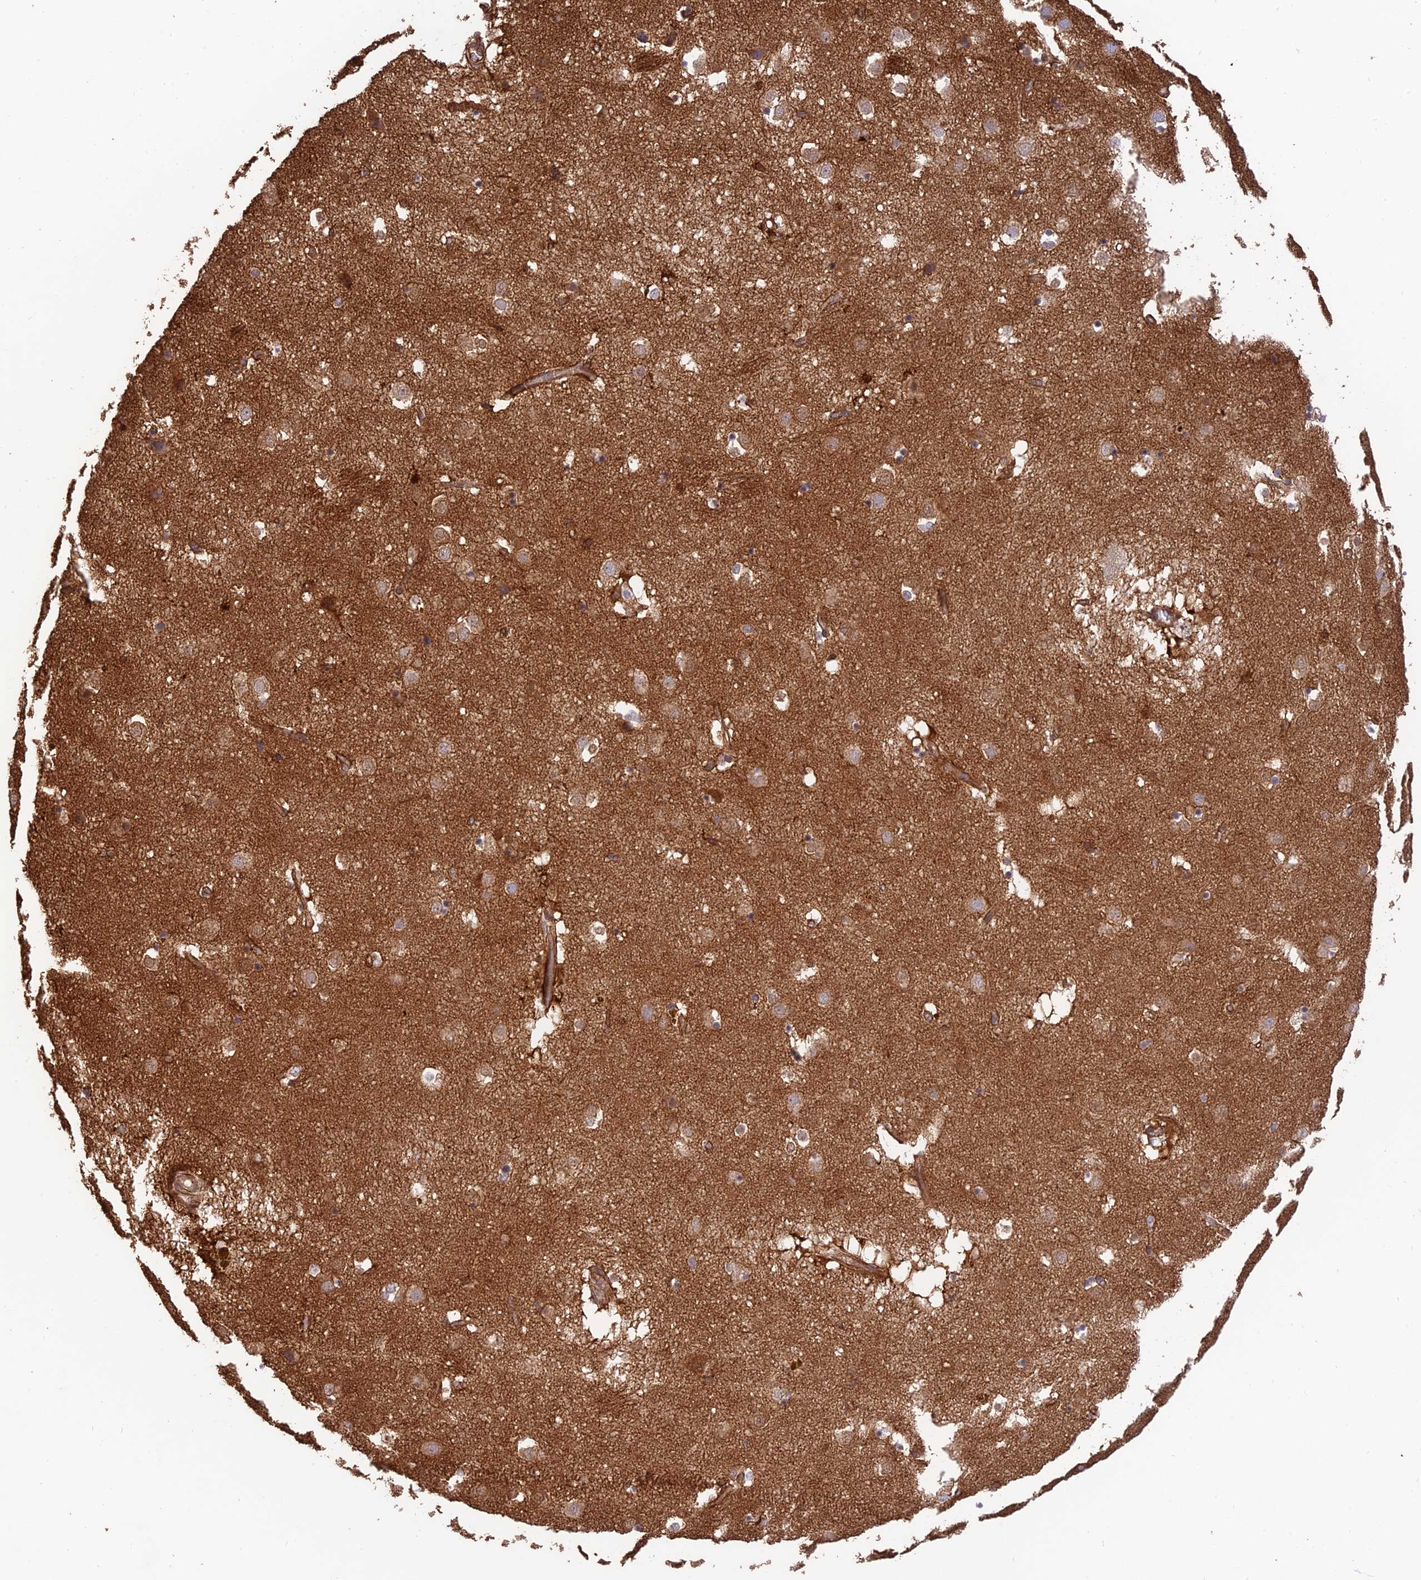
{"staining": {"intensity": "moderate", "quantity": "<25%", "location": "cytoplasmic/membranous"}, "tissue": "caudate", "cell_type": "Glial cells", "image_type": "normal", "snomed": [{"axis": "morphology", "description": "Normal tissue, NOS"}, {"axis": "topography", "description": "Lateral ventricle wall"}], "caption": "Immunohistochemical staining of normal caudate exhibits low levels of moderate cytoplasmic/membranous positivity in about <25% of glial cells.", "gene": "HOMER2", "patient": {"sex": "male", "age": 70}}